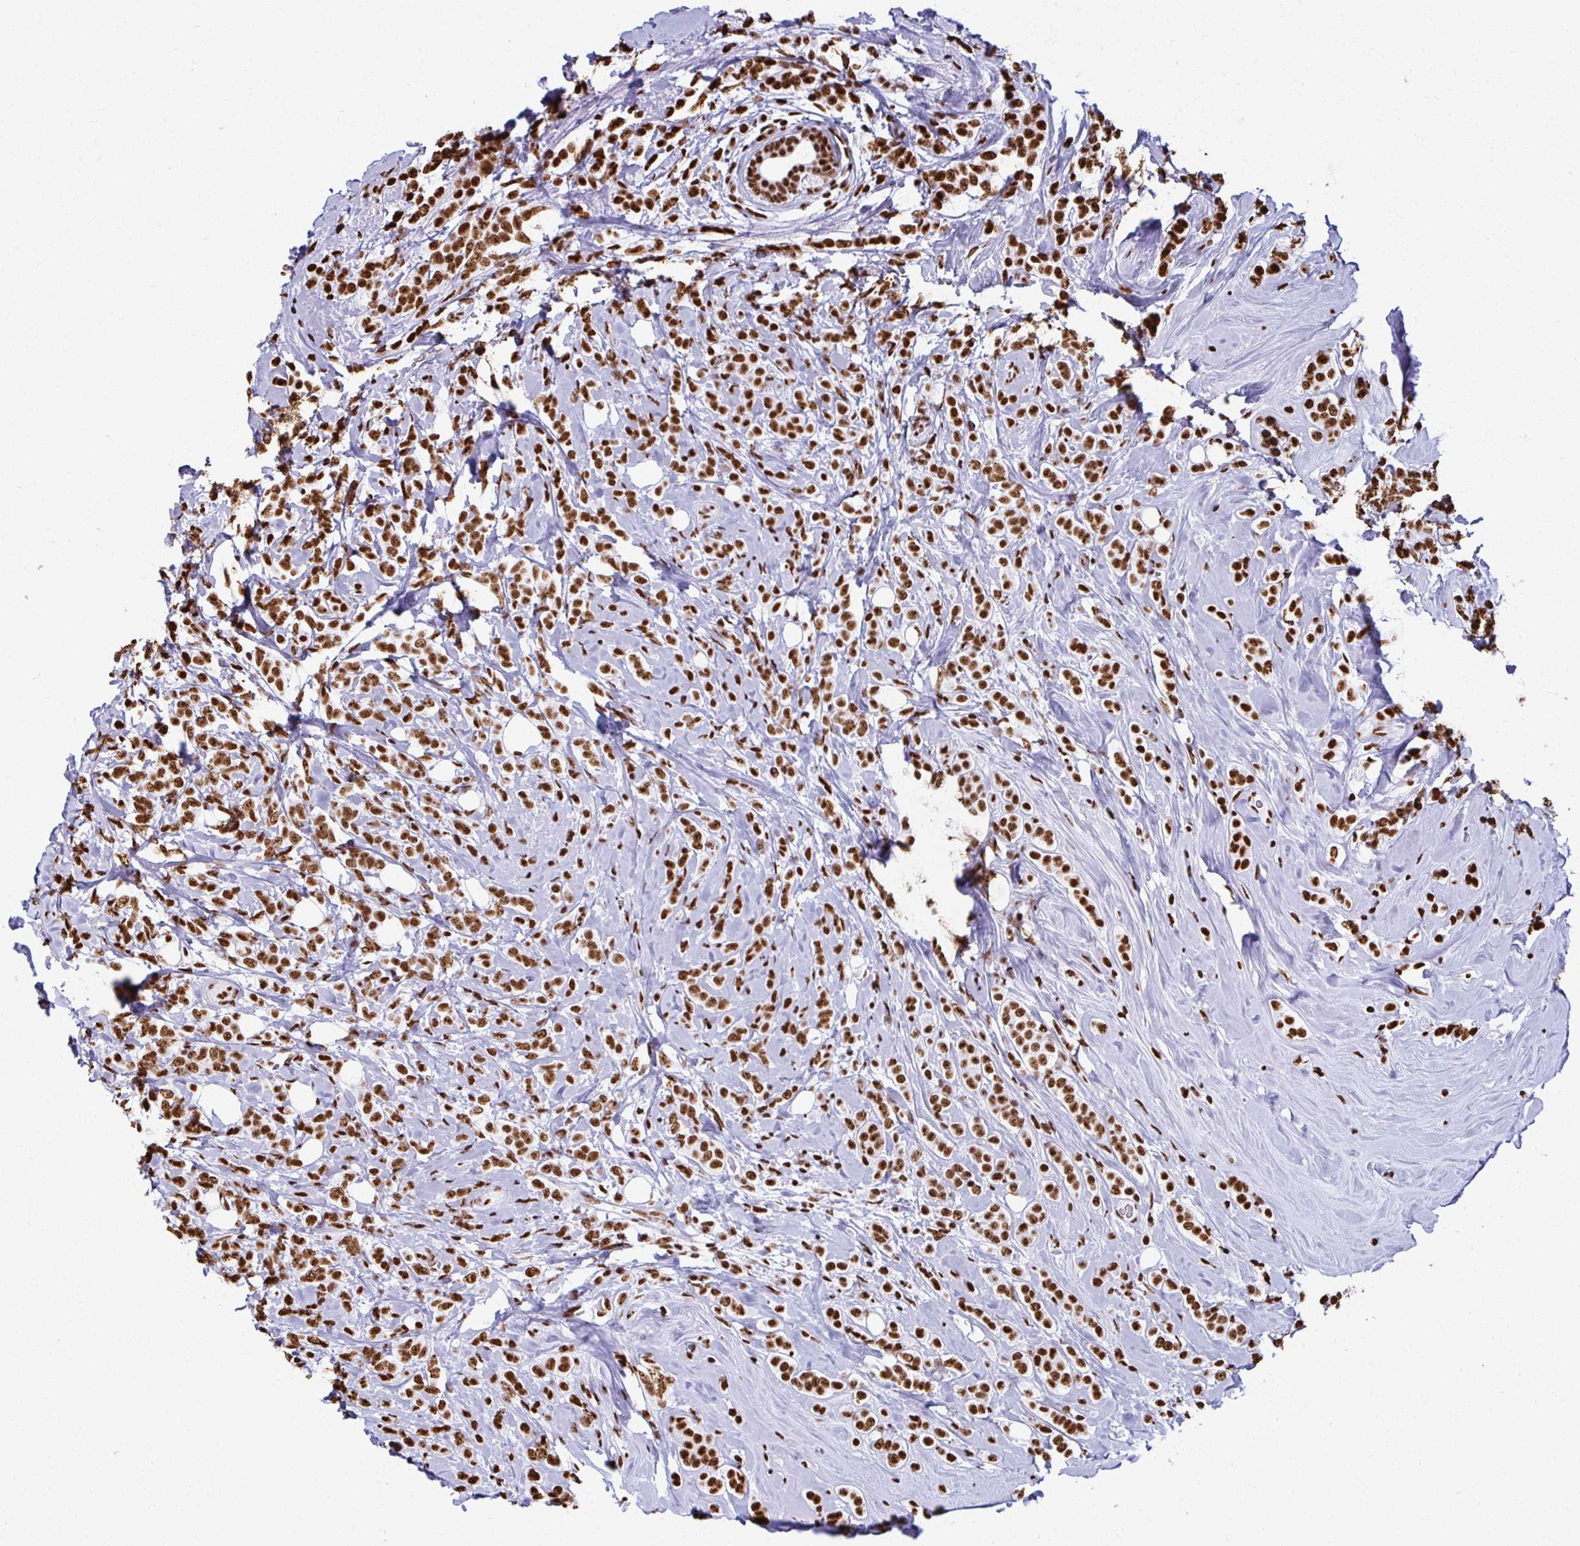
{"staining": {"intensity": "strong", "quantity": ">75%", "location": "nuclear"}, "tissue": "breast cancer", "cell_type": "Tumor cells", "image_type": "cancer", "snomed": [{"axis": "morphology", "description": "Lobular carcinoma"}, {"axis": "topography", "description": "Breast"}], "caption": "This image displays breast lobular carcinoma stained with immunohistochemistry (IHC) to label a protein in brown. The nuclear of tumor cells show strong positivity for the protein. Nuclei are counter-stained blue.", "gene": "NONO", "patient": {"sex": "female", "age": 49}}